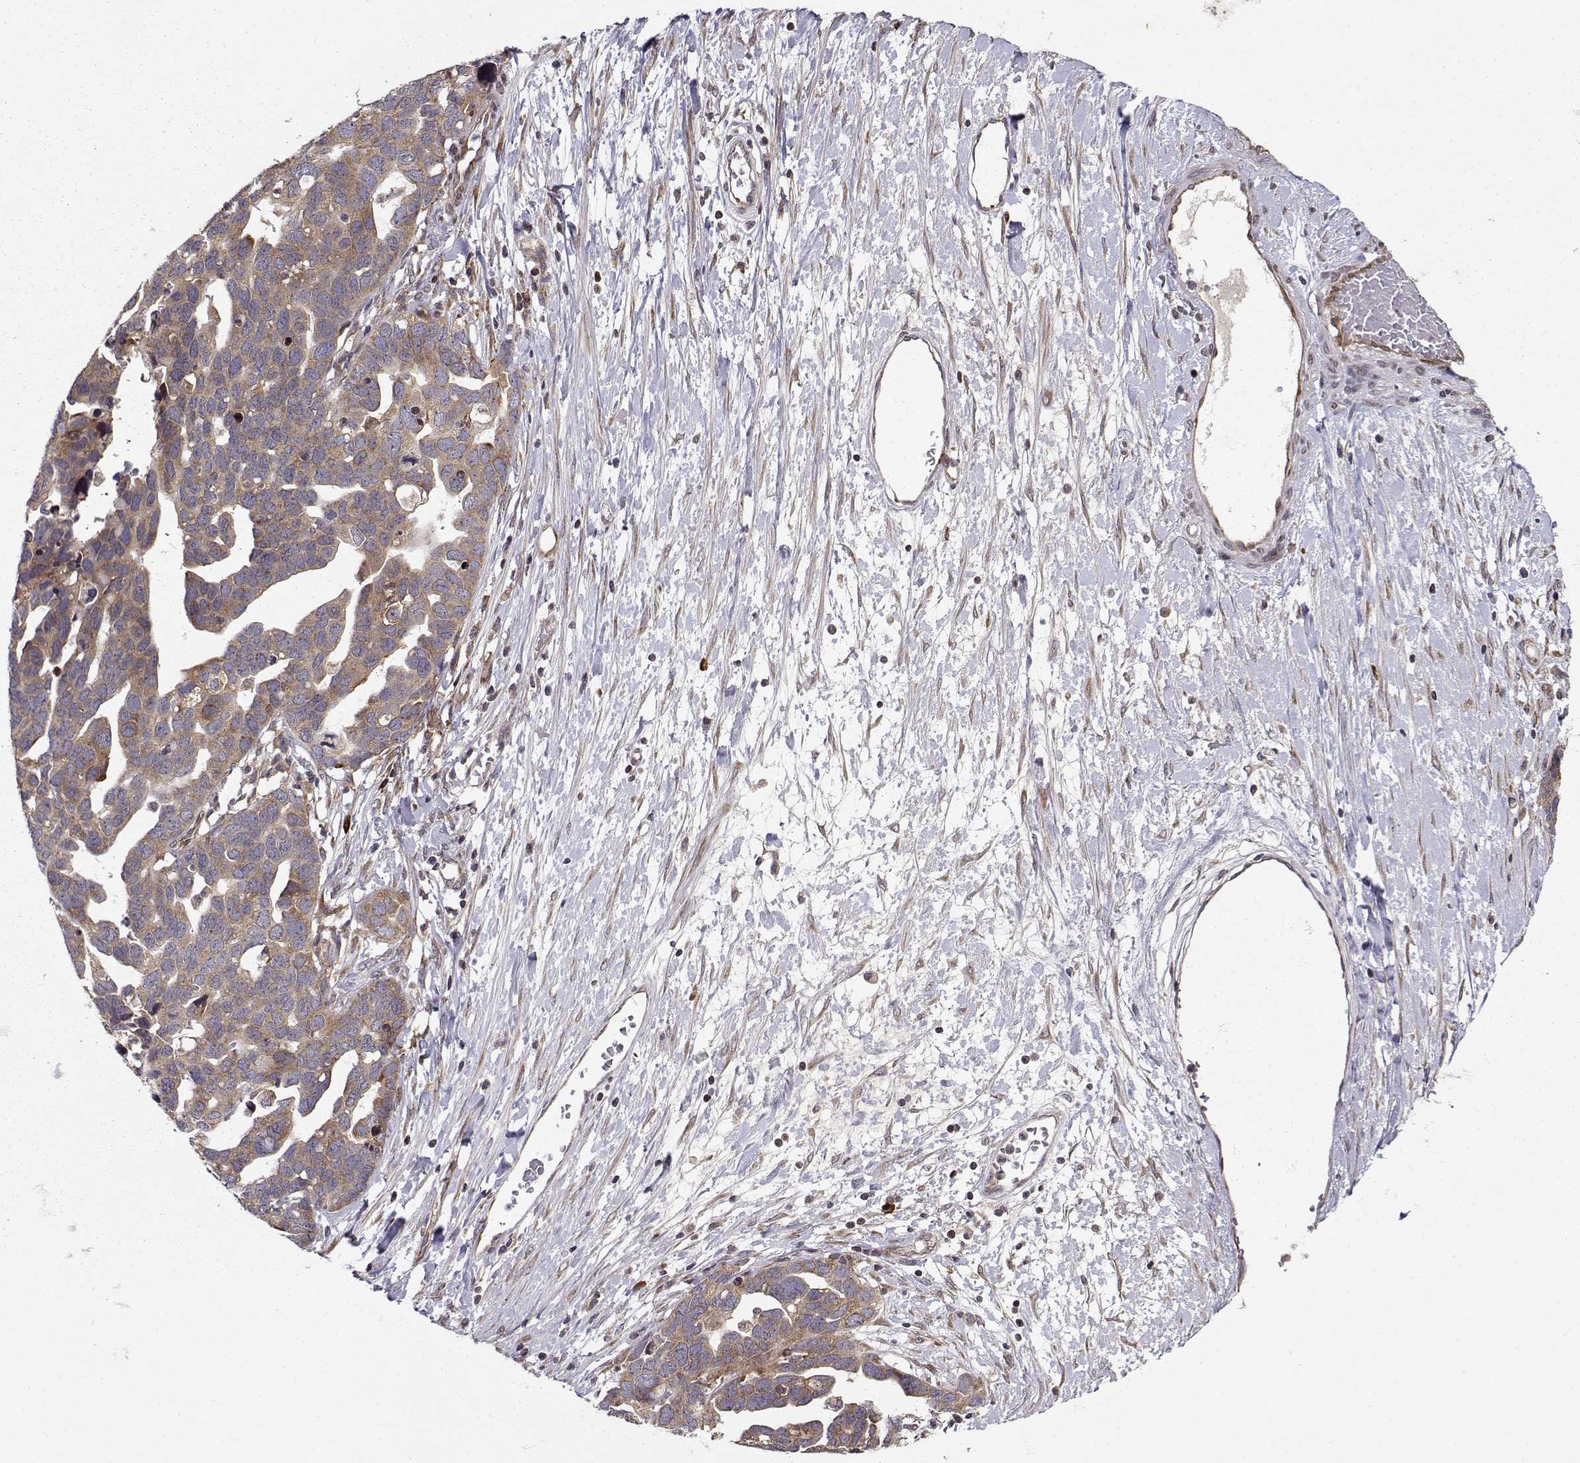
{"staining": {"intensity": "moderate", "quantity": ">75%", "location": "cytoplasmic/membranous"}, "tissue": "ovarian cancer", "cell_type": "Tumor cells", "image_type": "cancer", "snomed": [{"axis": "morphology", "description": "Cystadenocarcinoma, serous, NOS"}, {"axis": "topography", "description": "Ovary"}], "caption": "Immunohistochemical staining of serous cystadenocarcinoma (ovarian) displays moderate cytoplasmic/membranous protein expression in approximately >75% of tumor cells. The protein of interest is shown in brown color, while the nuclei are stained blue.", "gene": "RPL31", "patient": {"sex": "female", "age": 54}}